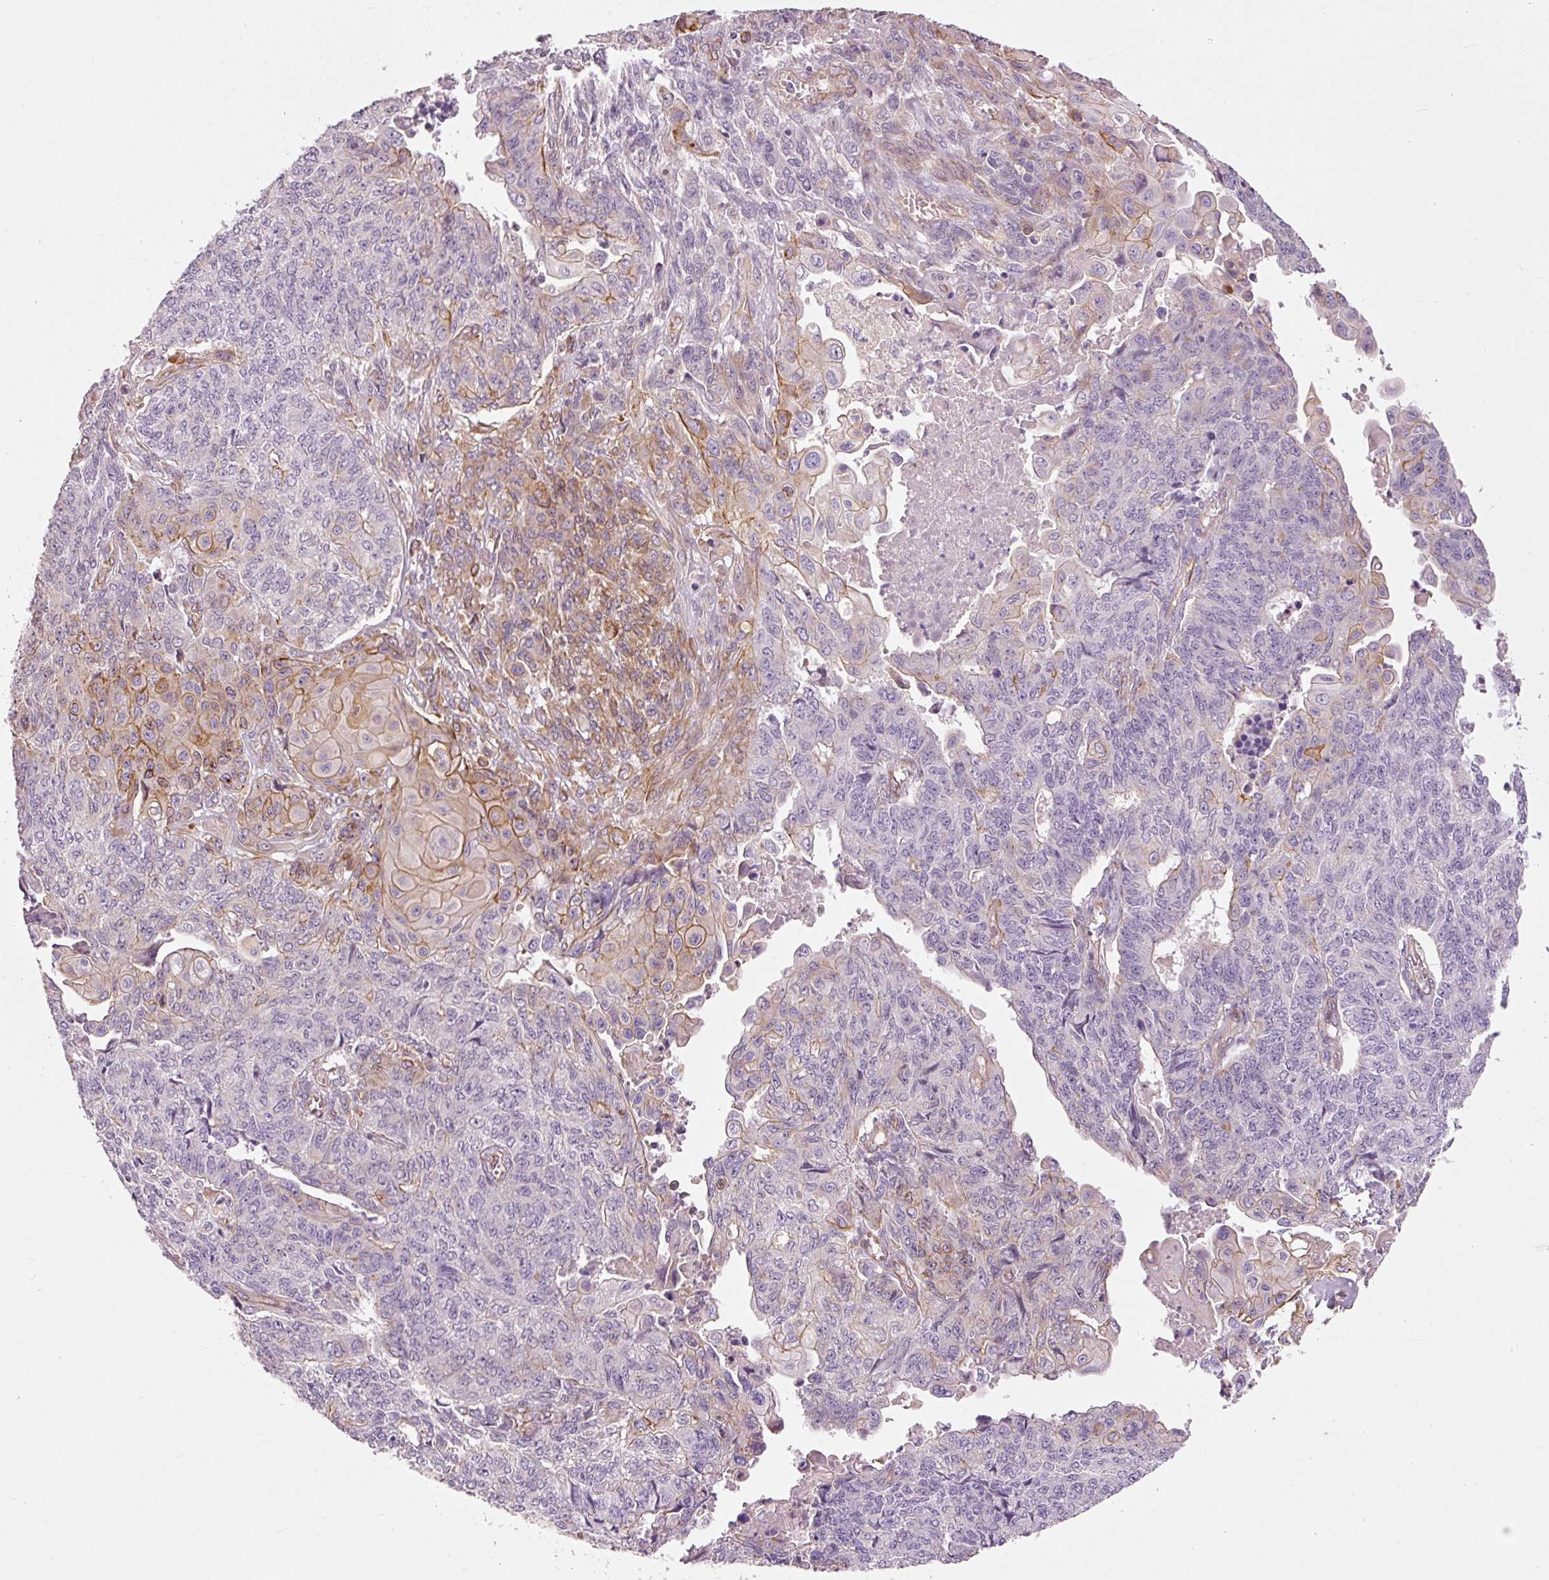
{"staining": {"intensity": "moderate", "quantity": "<25%", "location": "cytoplasmic/membranous"}, "tissue": "endometrial cancer", "cell_type": "Tumor cells", "image_type": "cancer", "snomed": [{"axis": "morphology", "description": "Adenocarcinoma, NOS"}, {"axis": "topography", "description": "Endometrium"}], "caption": "Brown immunohistochemical staining in human endometrial cancer (adenocarcinoma) reveals moderate cytoplasmic/membranous expression in about <25% of tumor cells.", "gene": "OSR2", "patient": {"sex": "female", "age": 32}}